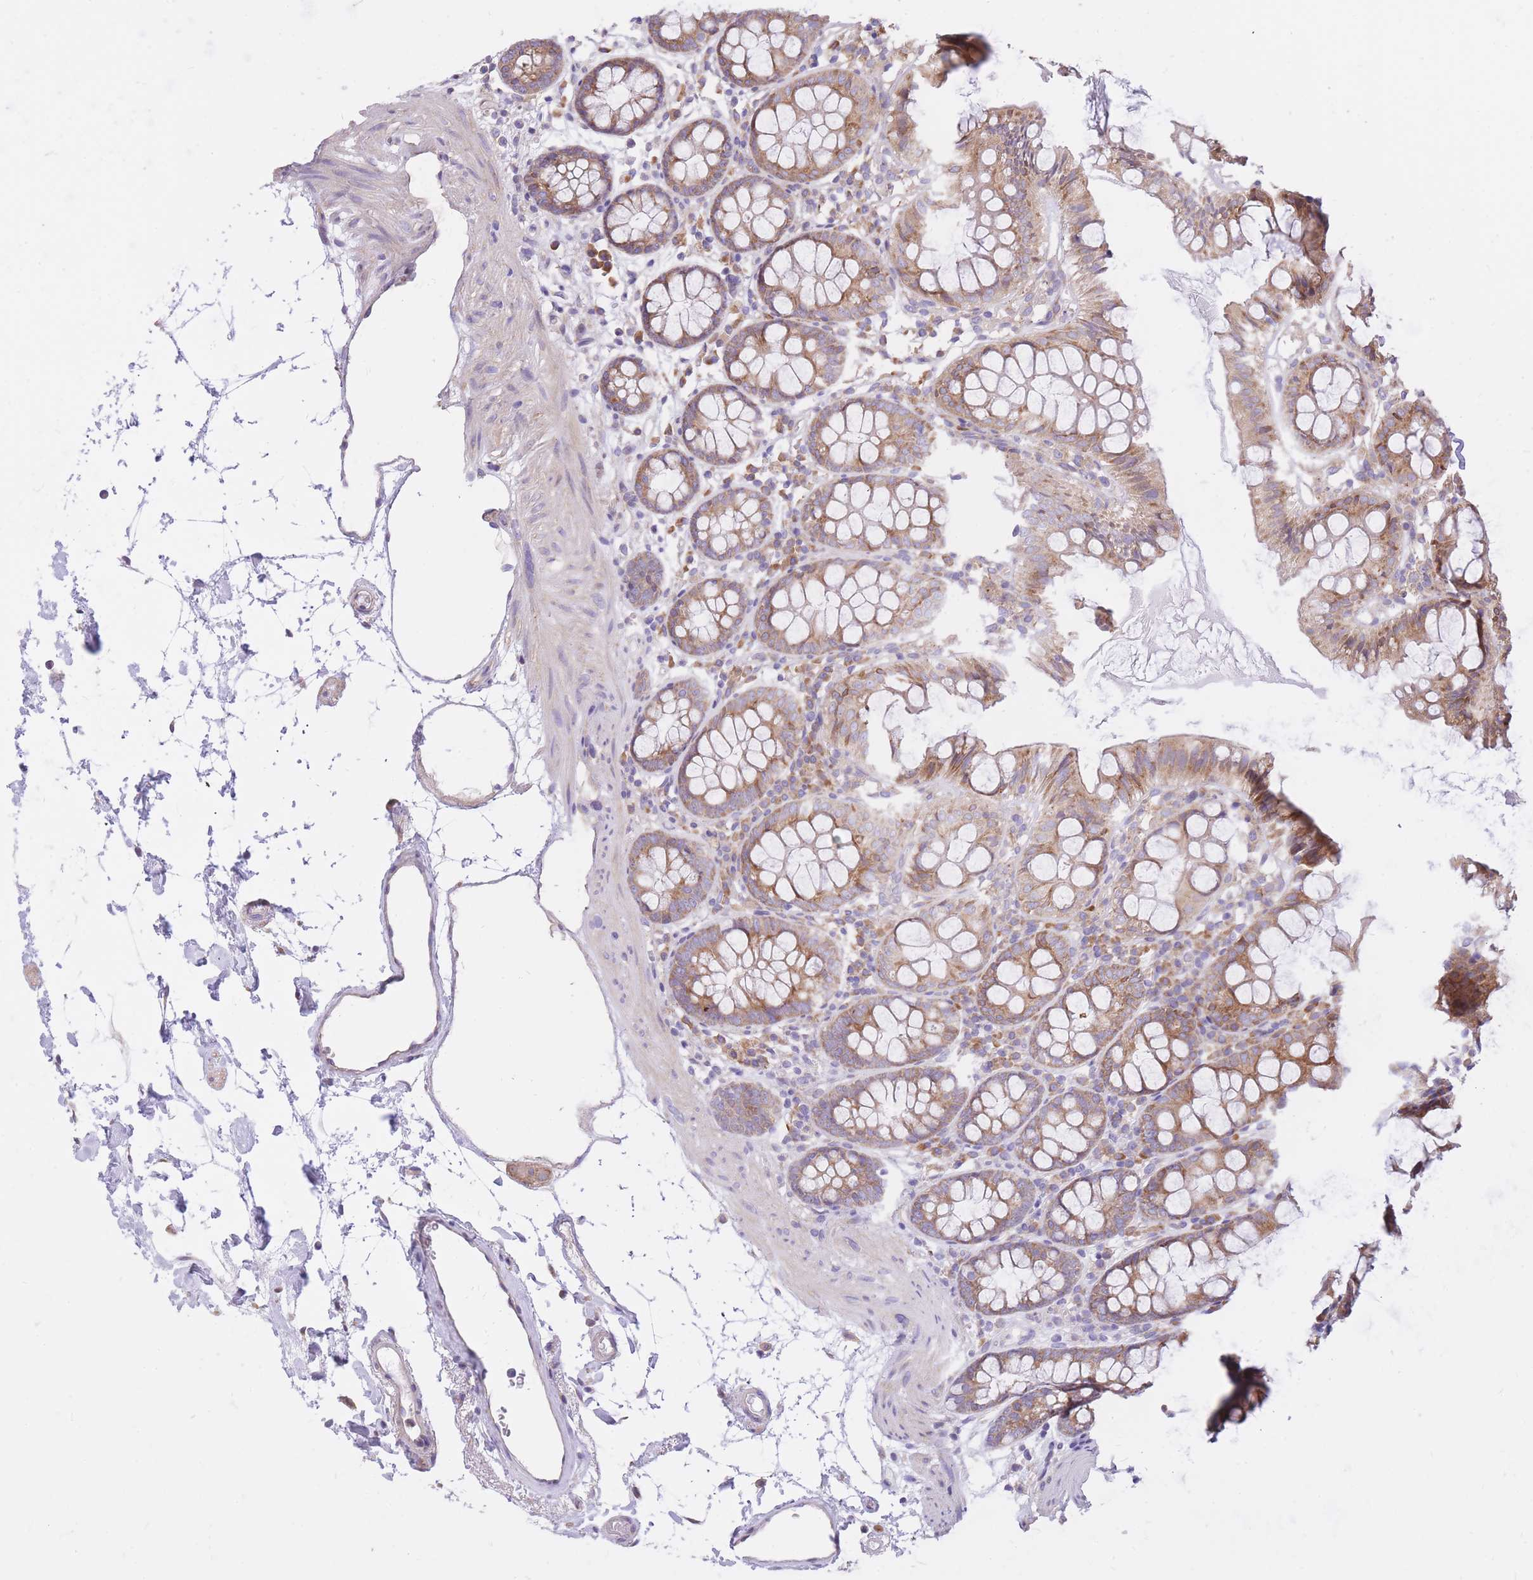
{"staining": {"intensity": "negative", "quantity": "none", "location": "none"}, "tissue": "colon", "cell_type": "Endothelial cells", "image_type": "normal", "snomed": [{"axis": "morphology", "description": "Normal tissue, NOS"}, {"axis": "topography", "description": "Colon"}], "caption": "DAB (3,3'-diaminobenzidine) immunohistochemical staining of unremarkable human colon reveals no significant positivity in endothelial cells. The staining is performed using DAB brown chromogen with nuclei counter-stained in using hematoxylin.", "gene": "GBP7", "patient": {"sex": "female", "age": 84}}